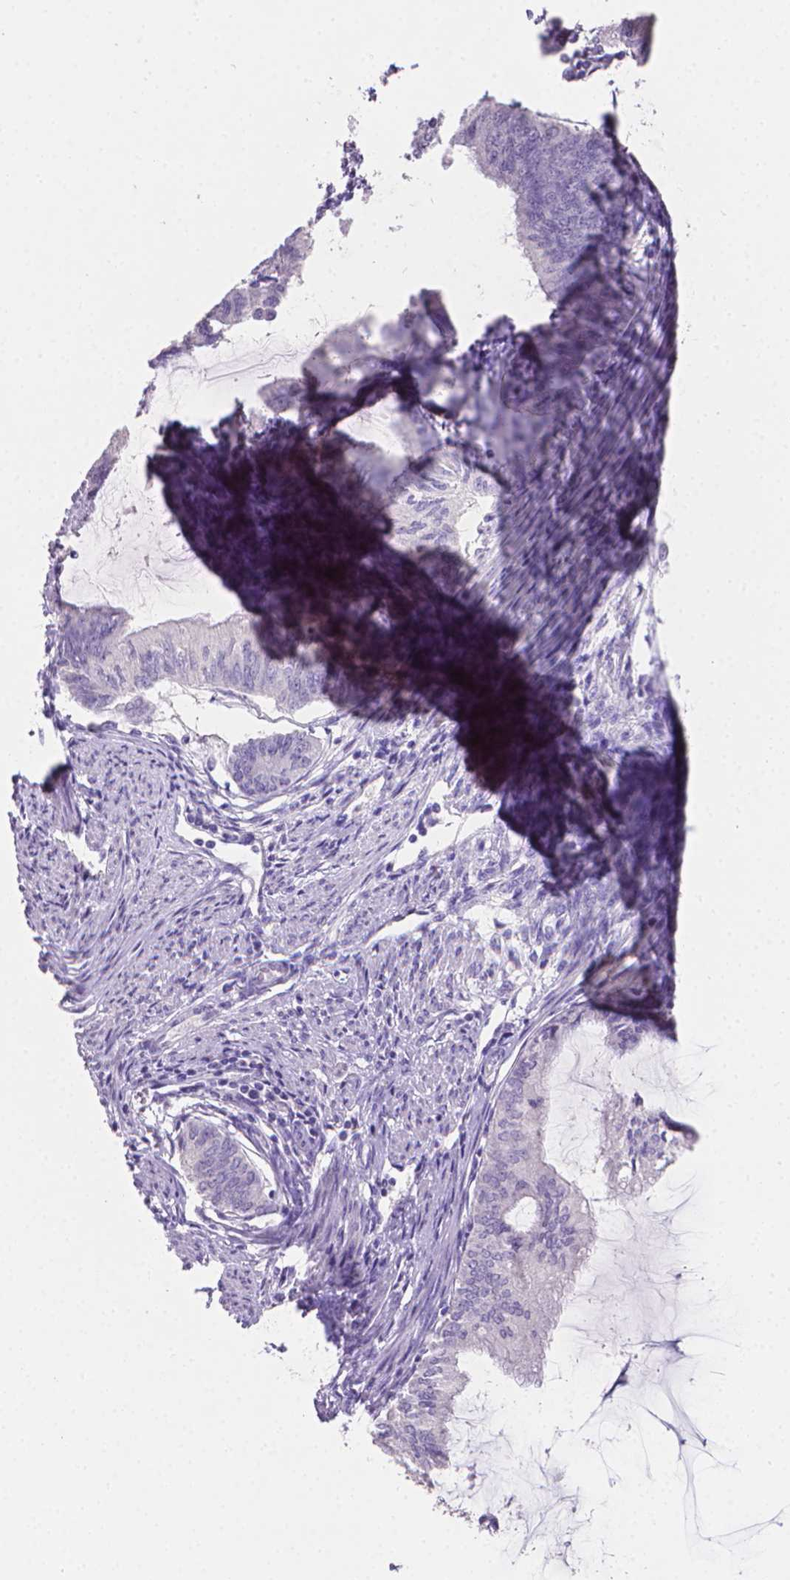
{"staining": {"intensity": "negative", "quantity": "none", "location": "none"}, "tissue": "endometrial cancer", "cell_type": "Tumor cells", "image_type": "cancer", "snomed": [{"axis": "morphology", "description": "Adenocarcinoma, NOS"}, {"axis": "topography", "description": "Endometrium"}], "caption": "Histopathology image shows no significant protein expression in tumor cells of endometrial cancer.", "gene": "TNNI2", "patient": {"sex": "female", "age": 86}}